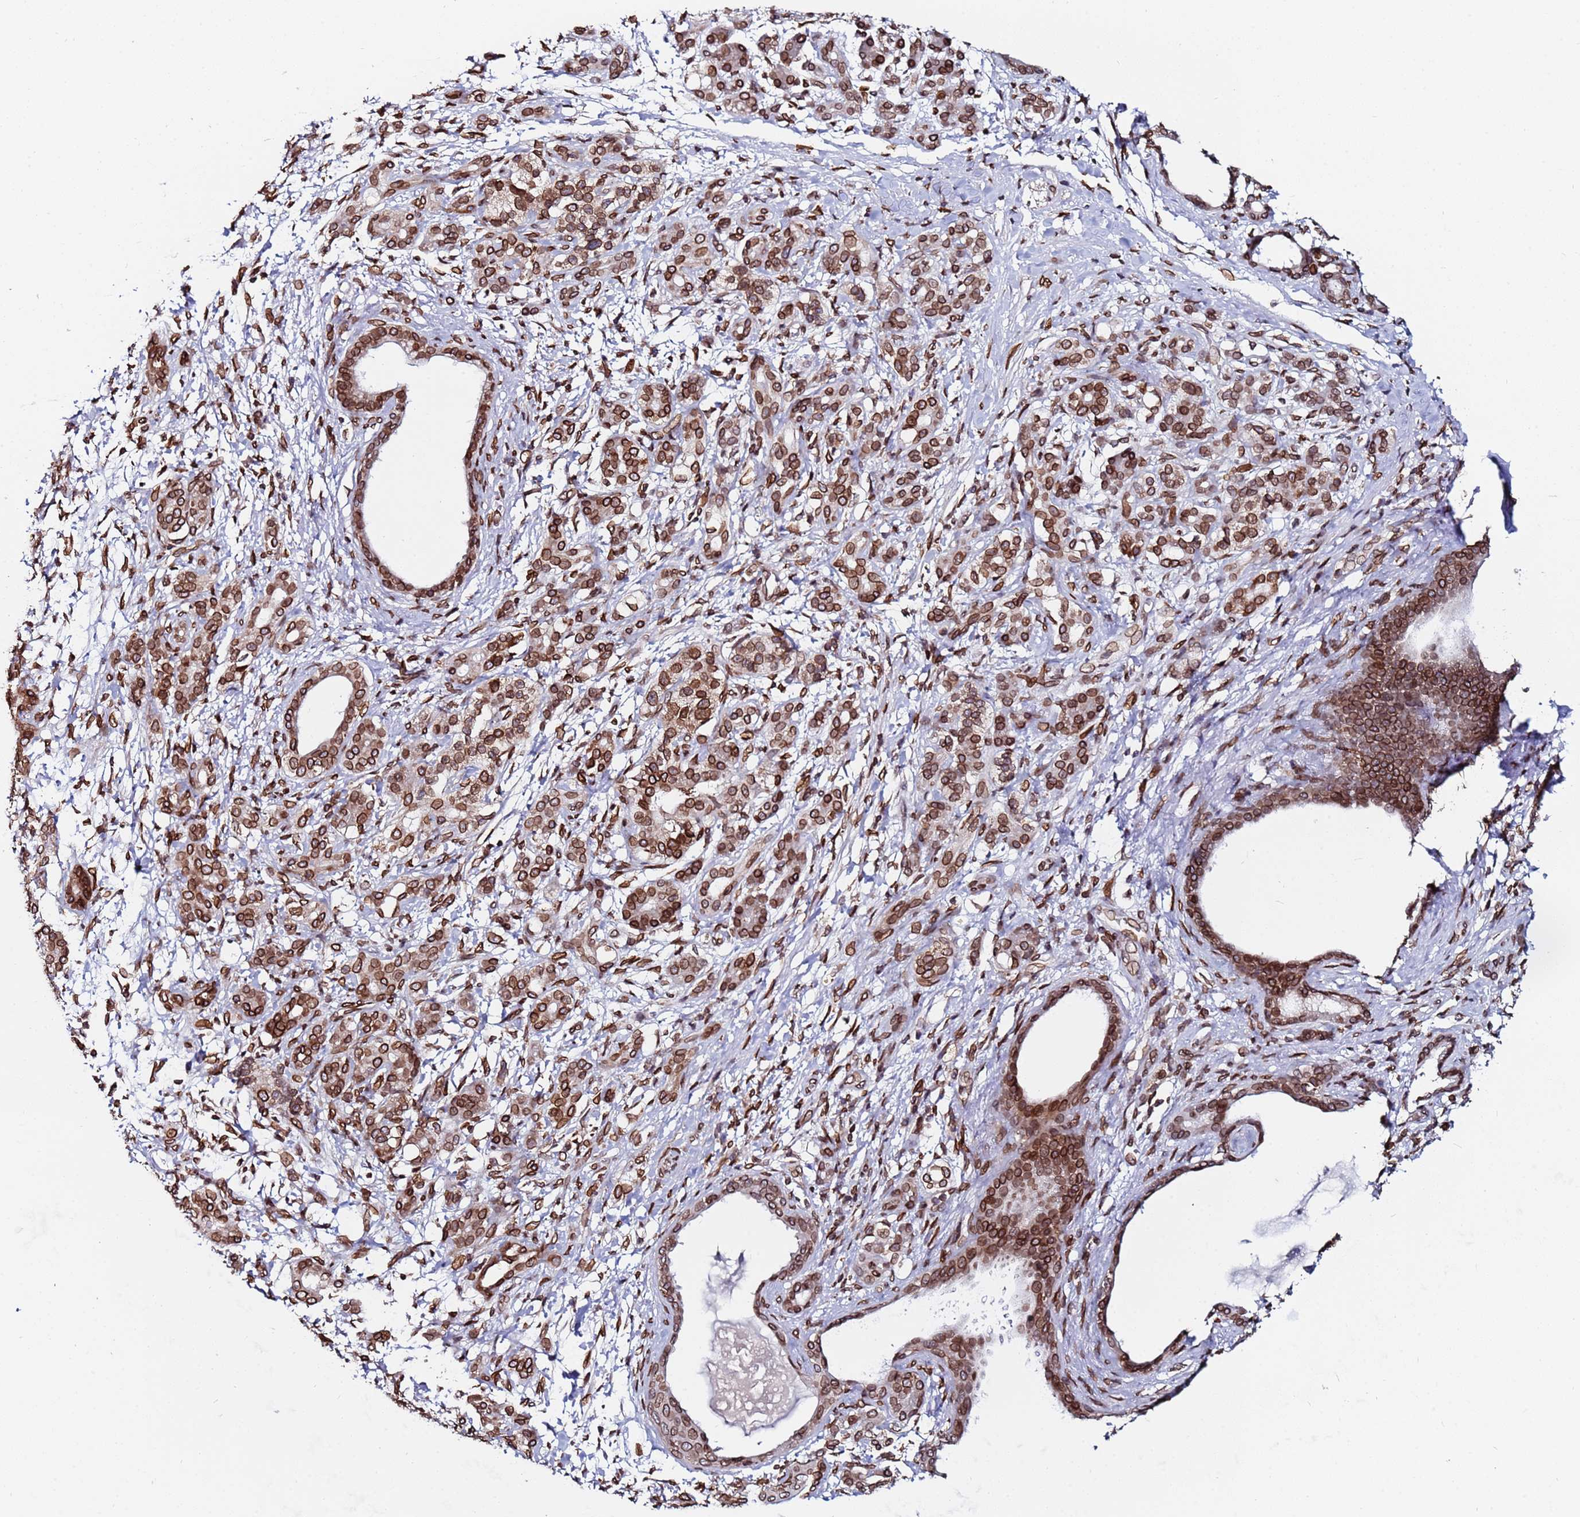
{"staining": {"intensity": "strong", "quantity": ">75%", "location": "cytoplasmic/membranous,nuclear"}, "tissue": "pancreatic cancer", "cell_type": "Tumor cells", "image_type": "cancer", "snomed": [{"axis": "morphology", "description": "Adenocarcinoma, NOS"}, {"axis": "topography", "description": "Pancreas"}], "caption": "Protein analysis of pancreatic cancer tissue displays strong cytoplasmic/membranous and nuclear staining in approximately >75% of tumor cells. The staining was performed using DAB, with brown indicating positive protein expression. Nuclei are stained blue with hematoxylin.", "gene": "TOR1AIP1", "patient": {"sex": "female", "age": 55}}